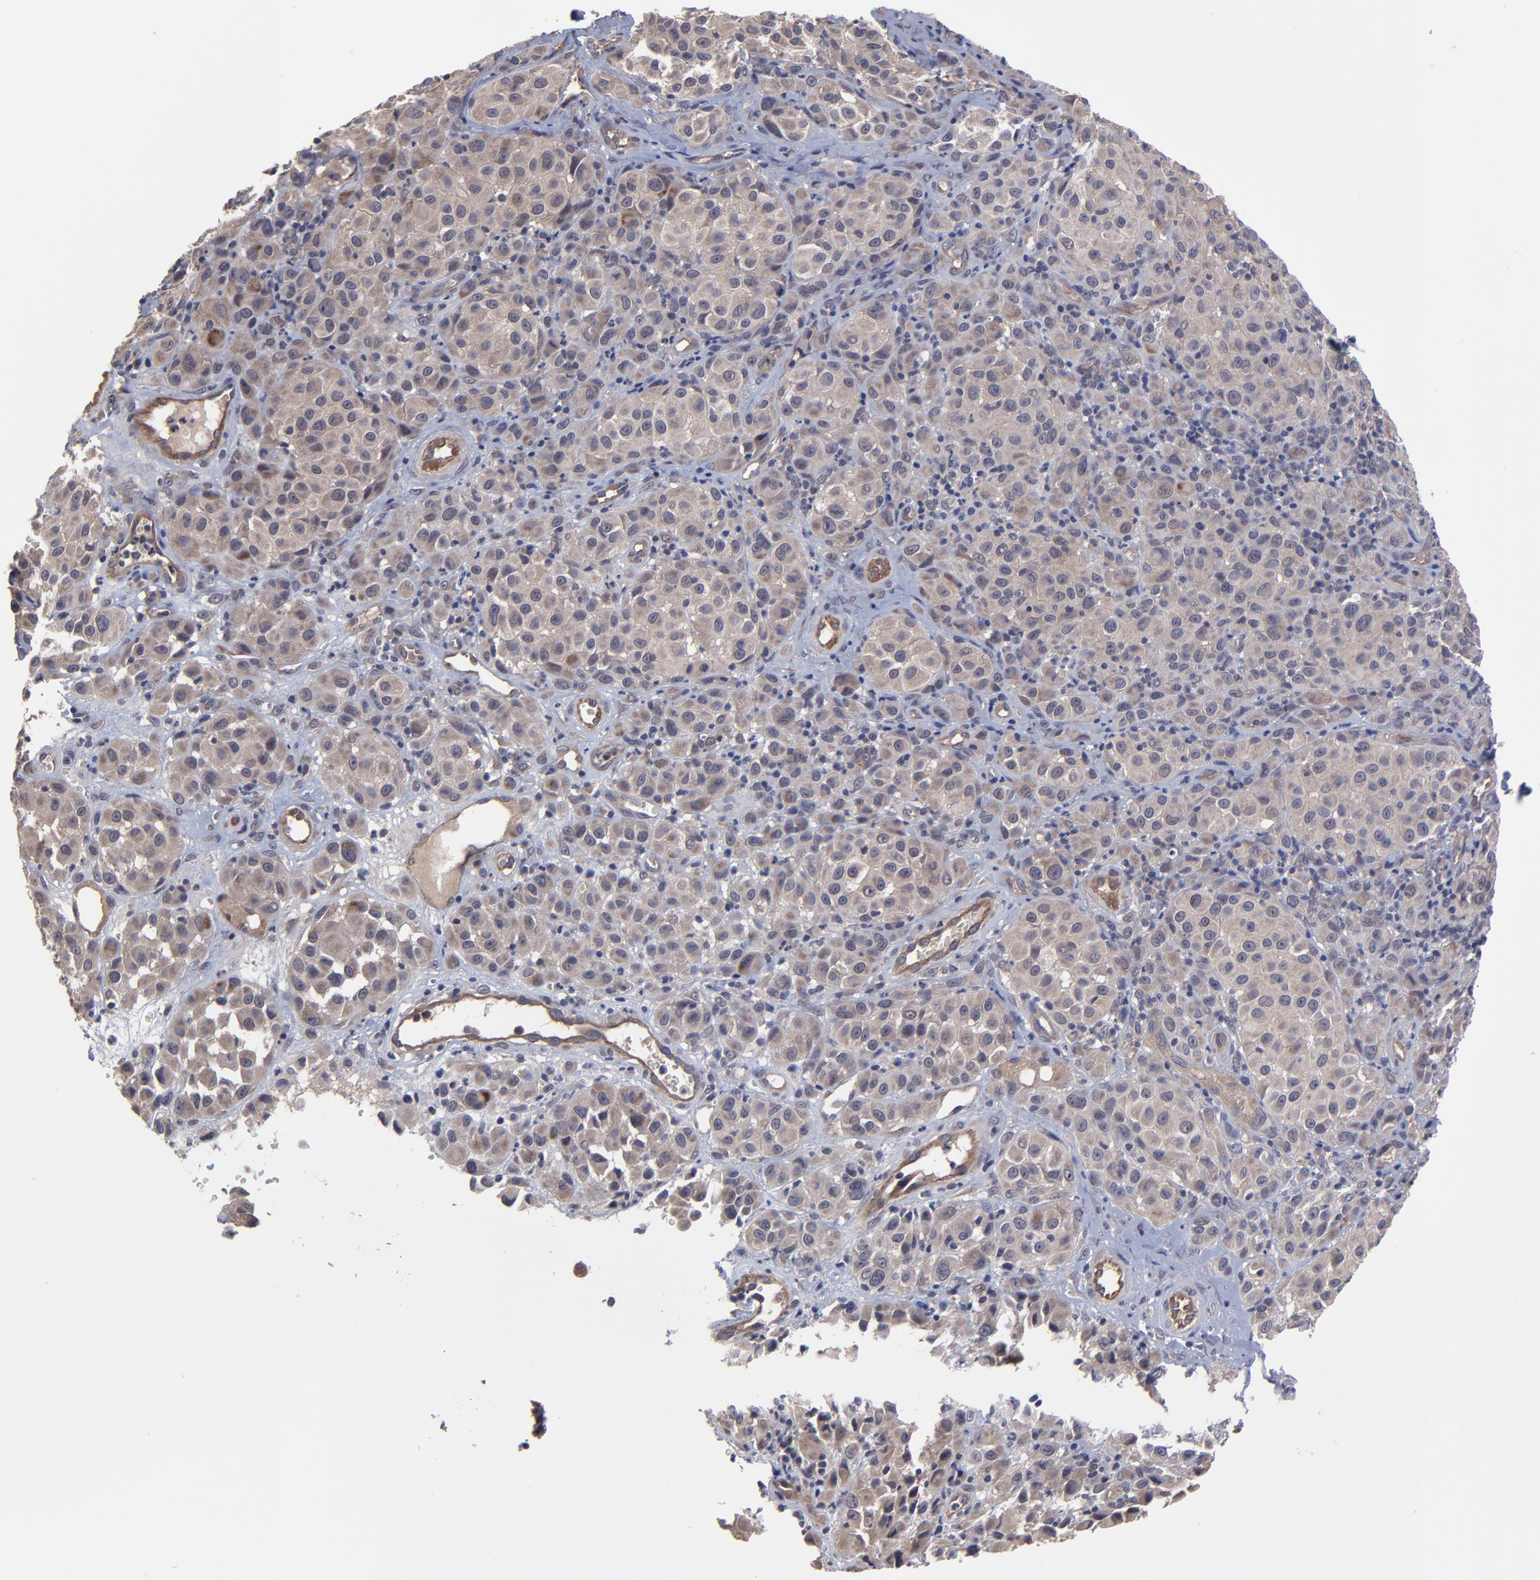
{"staining": {"intensity": "weak", "quantity": ">75%", "location": "cytoplasmic/membranous"}, "tissue": "melanoma", "cell_type": "Tumor cells", "image_type": "cancer", "snomed": [{"axis": "morphology", "description": "Malignant melanoma, NOS"}, {"axis": "topography", "description": "Skin"}], "caption": "Human malignant melanoma stained with a protein marker exhibits weak staining in tumor cells.", "gene": "ZNF780B", "patient": {"sex": "female", "age": 21}}